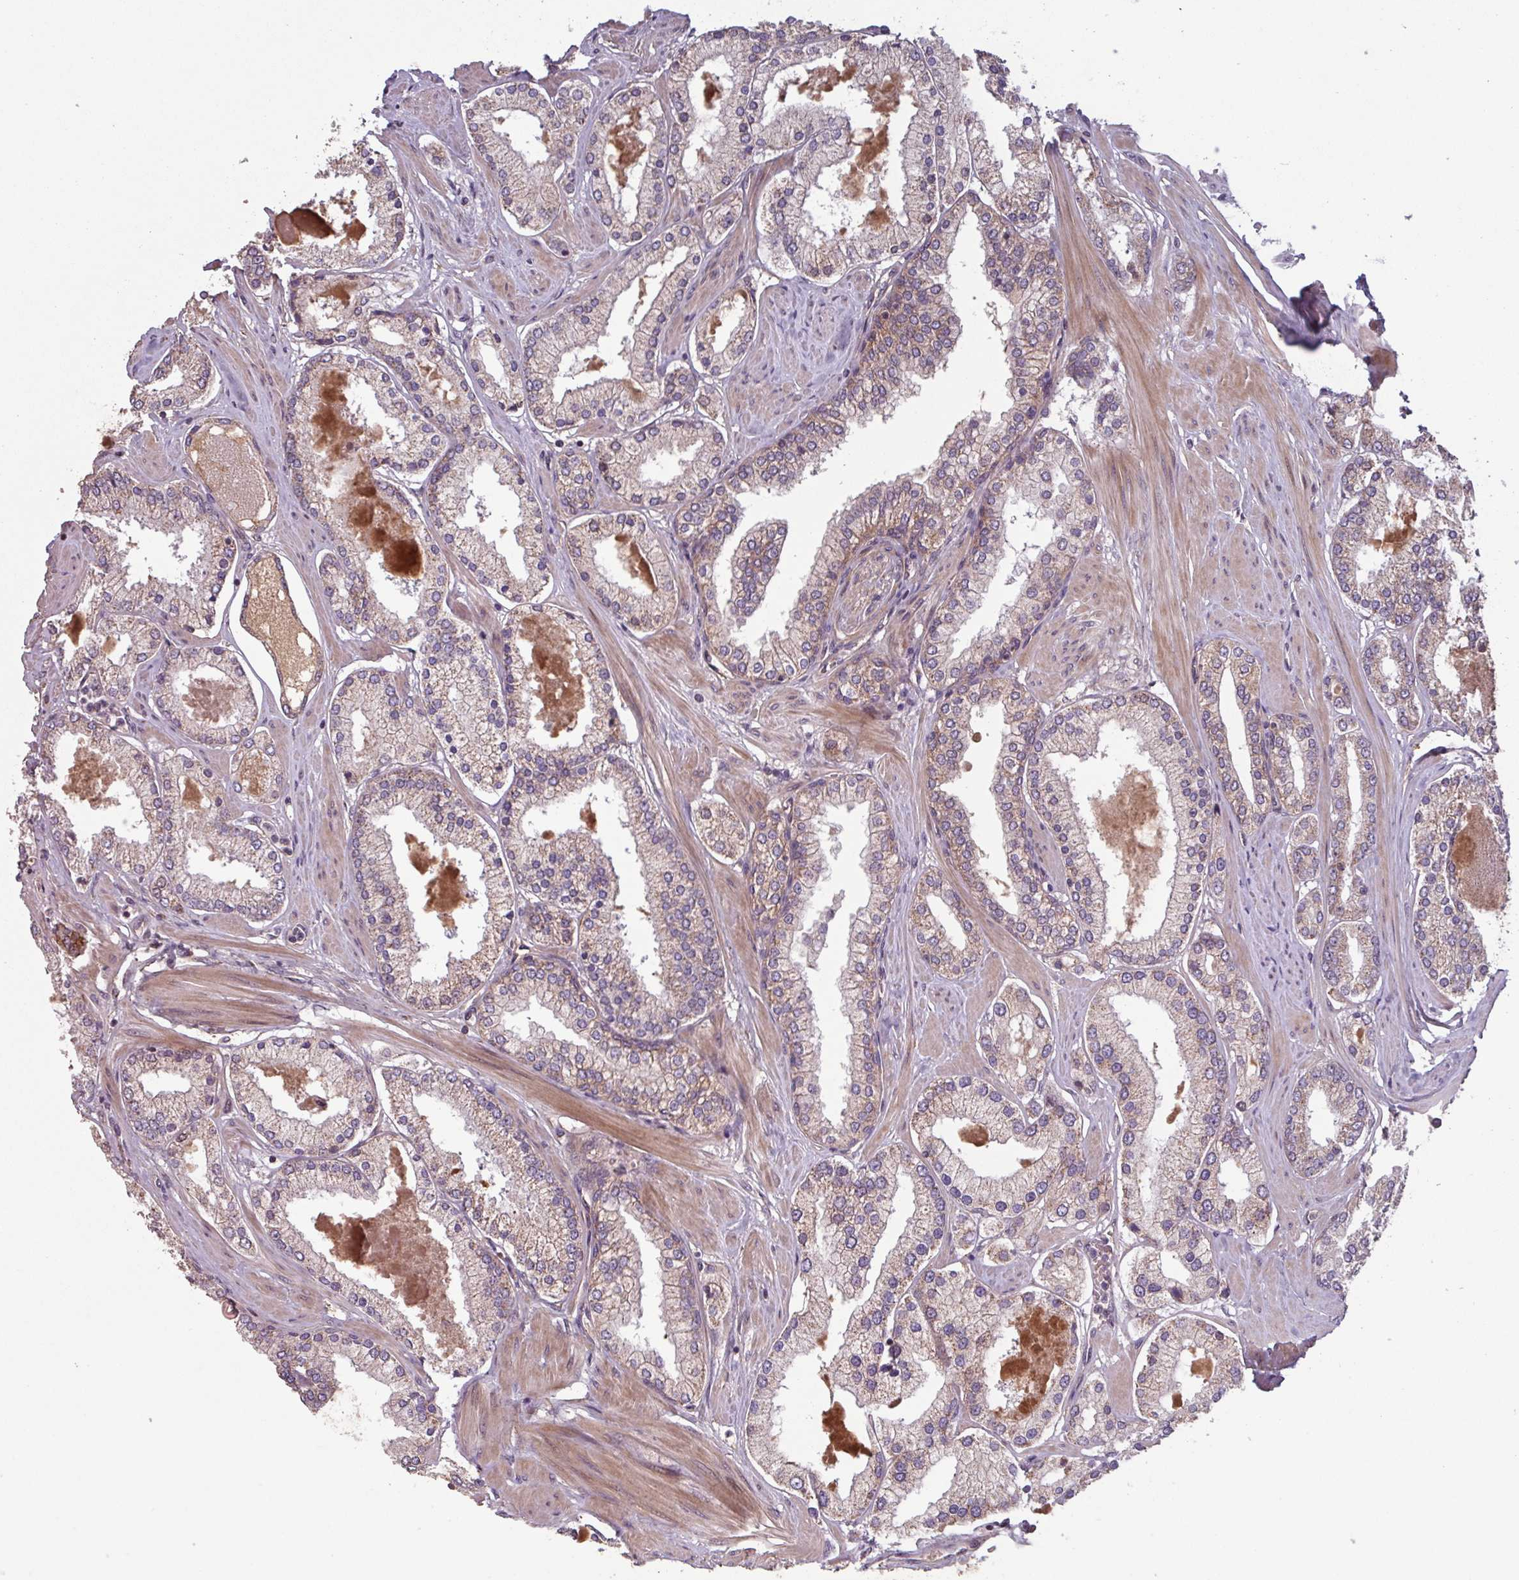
{"staining": {"intensity": "weak", "quantity": "25%-75%", "location": "cytoplasmic/membranous"}, "tissue": "prostate cancer", "cell_type": "Tumor cells", "image_type": "cancer", "snomed": [{"axis": "morphology", "description": "Adenocarcinoma, Low grade"}, {"axis": "topography", "description": "Prostate"}], "caption": "This histopathology image exhibits immunohistochemistry (IHC) staining of human low-grade adenocarcinoma (prostate), with low weak cytoplasmic/membranous expression in approximately 25%-75% of tumor cells.", "gene": "TMEM88", "patient": {"sex": "male", "age": 42}}